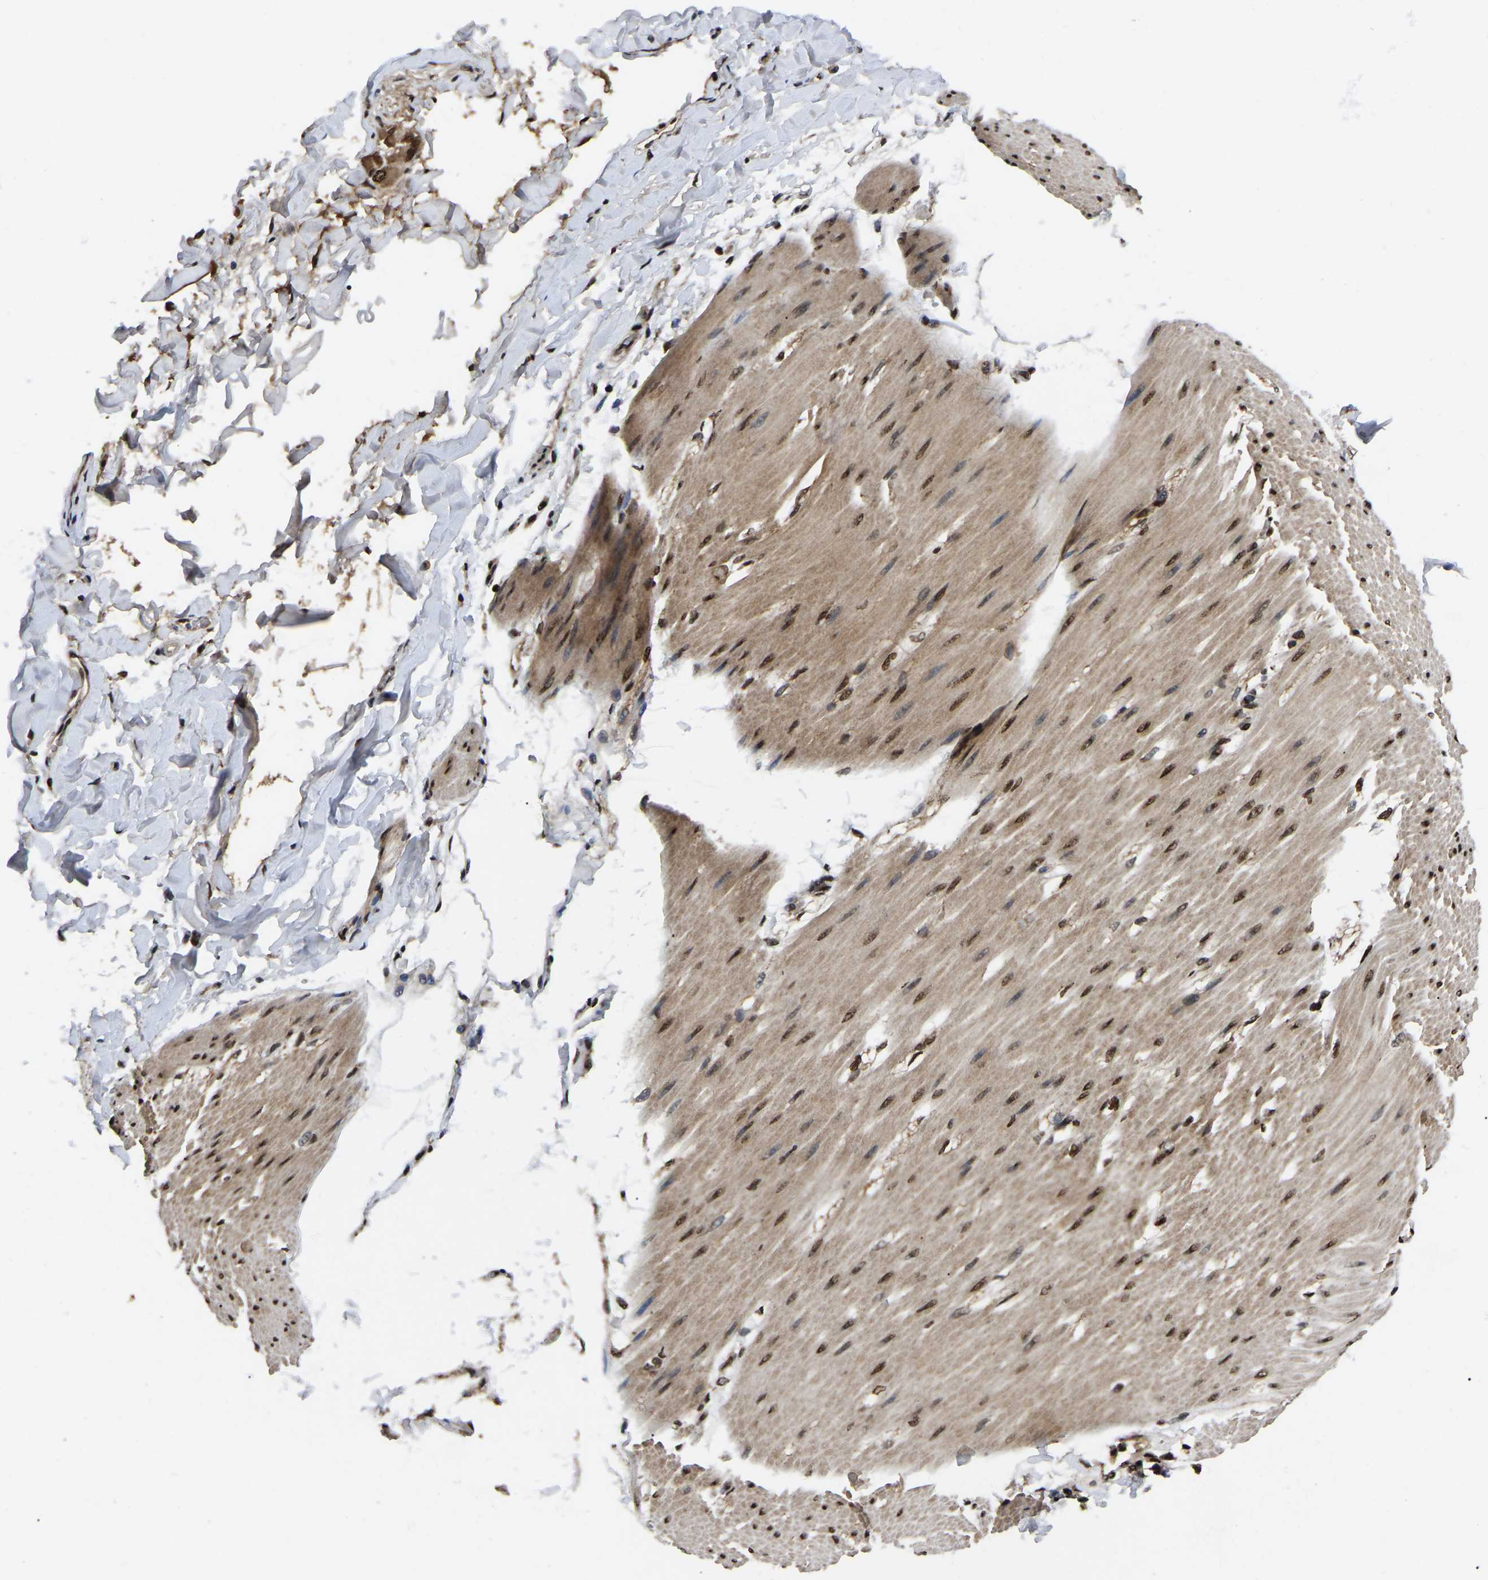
{"staining": {"intensity": "moderate", "quantity": ">75%", "location": "cytoplasmic/membranous,nuclear"}, "tissue": "adipose tissue", "cell_type": "Adipocytes", "image_type": "normal", "snomed": [{"axis": "morphology", "description": "Normal tissue, NOS"}, {"axis": "morphology", "description": "Adenocarcinoma, NOS"}, {"axis": "topography", "description": "Duodenum"}, {"axis": "topography", "description": "Peripheral nerve tissue"}], "caption": "Adipocytes exhibit moderate cytoplasmic/membranous,nuclear positivity in about >75% of cells in normal adipose tissue.", "gene": "TRIM35", "patient": {"sex": "female", "age": 60}}